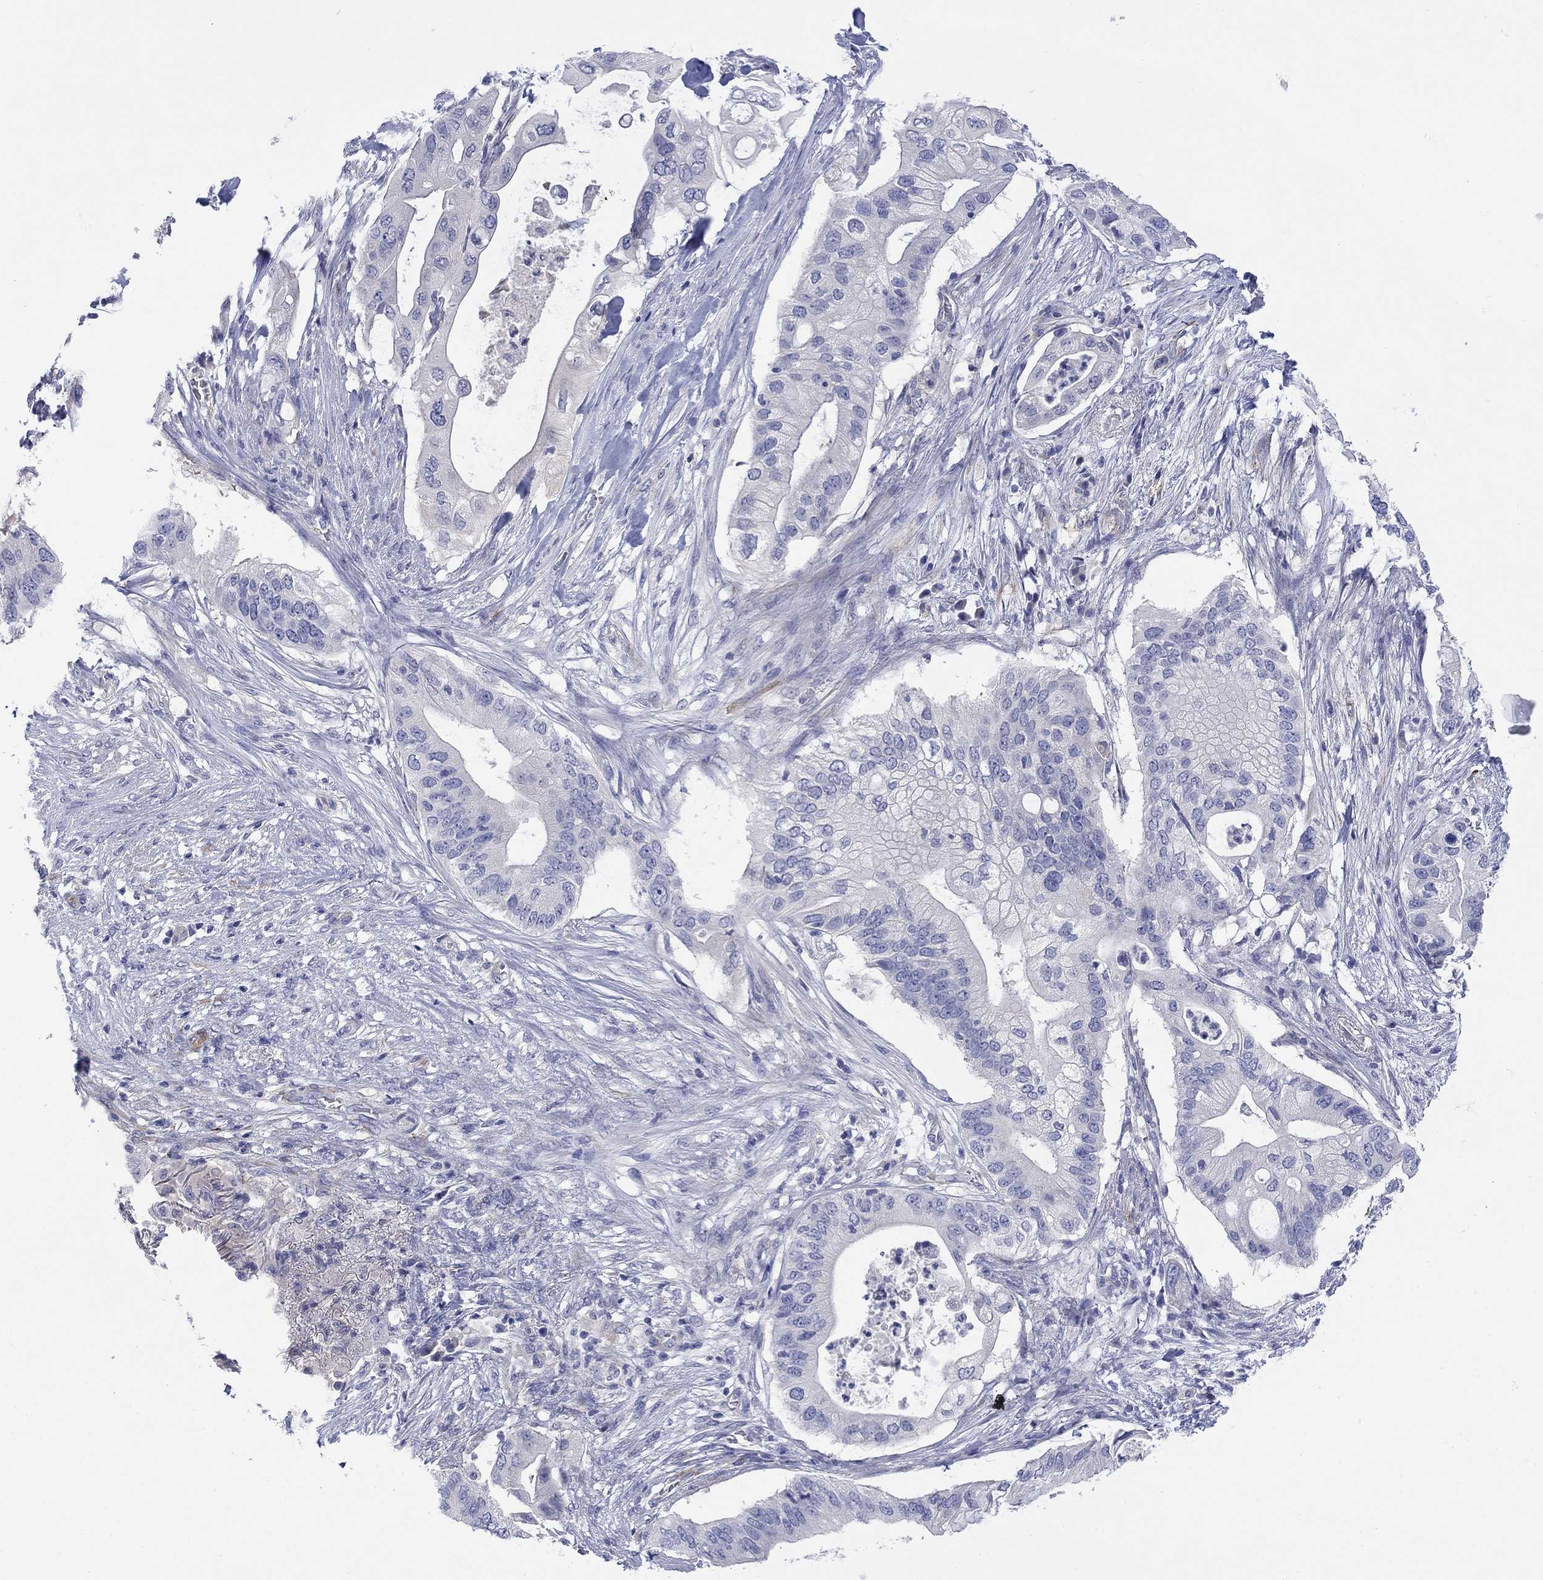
{"staining": {"intensity": "negative", "quantity": "none", "location": "none"}, "tissue": "pancreatic cancer", "cell_type": "Tumor cells", "image_type": "cancer", "snomed": [{"axis": "morphology", "description": "Adenocarcinoma, NOS"}, {"axis": "topography", "description": "Pancreas"}], "caption": "There is no significant staining in tumor cells of pancreatic adenocarcinoma.", "gene": "PTPRZ1", "patient": {"sex": "female", "age": 72}}